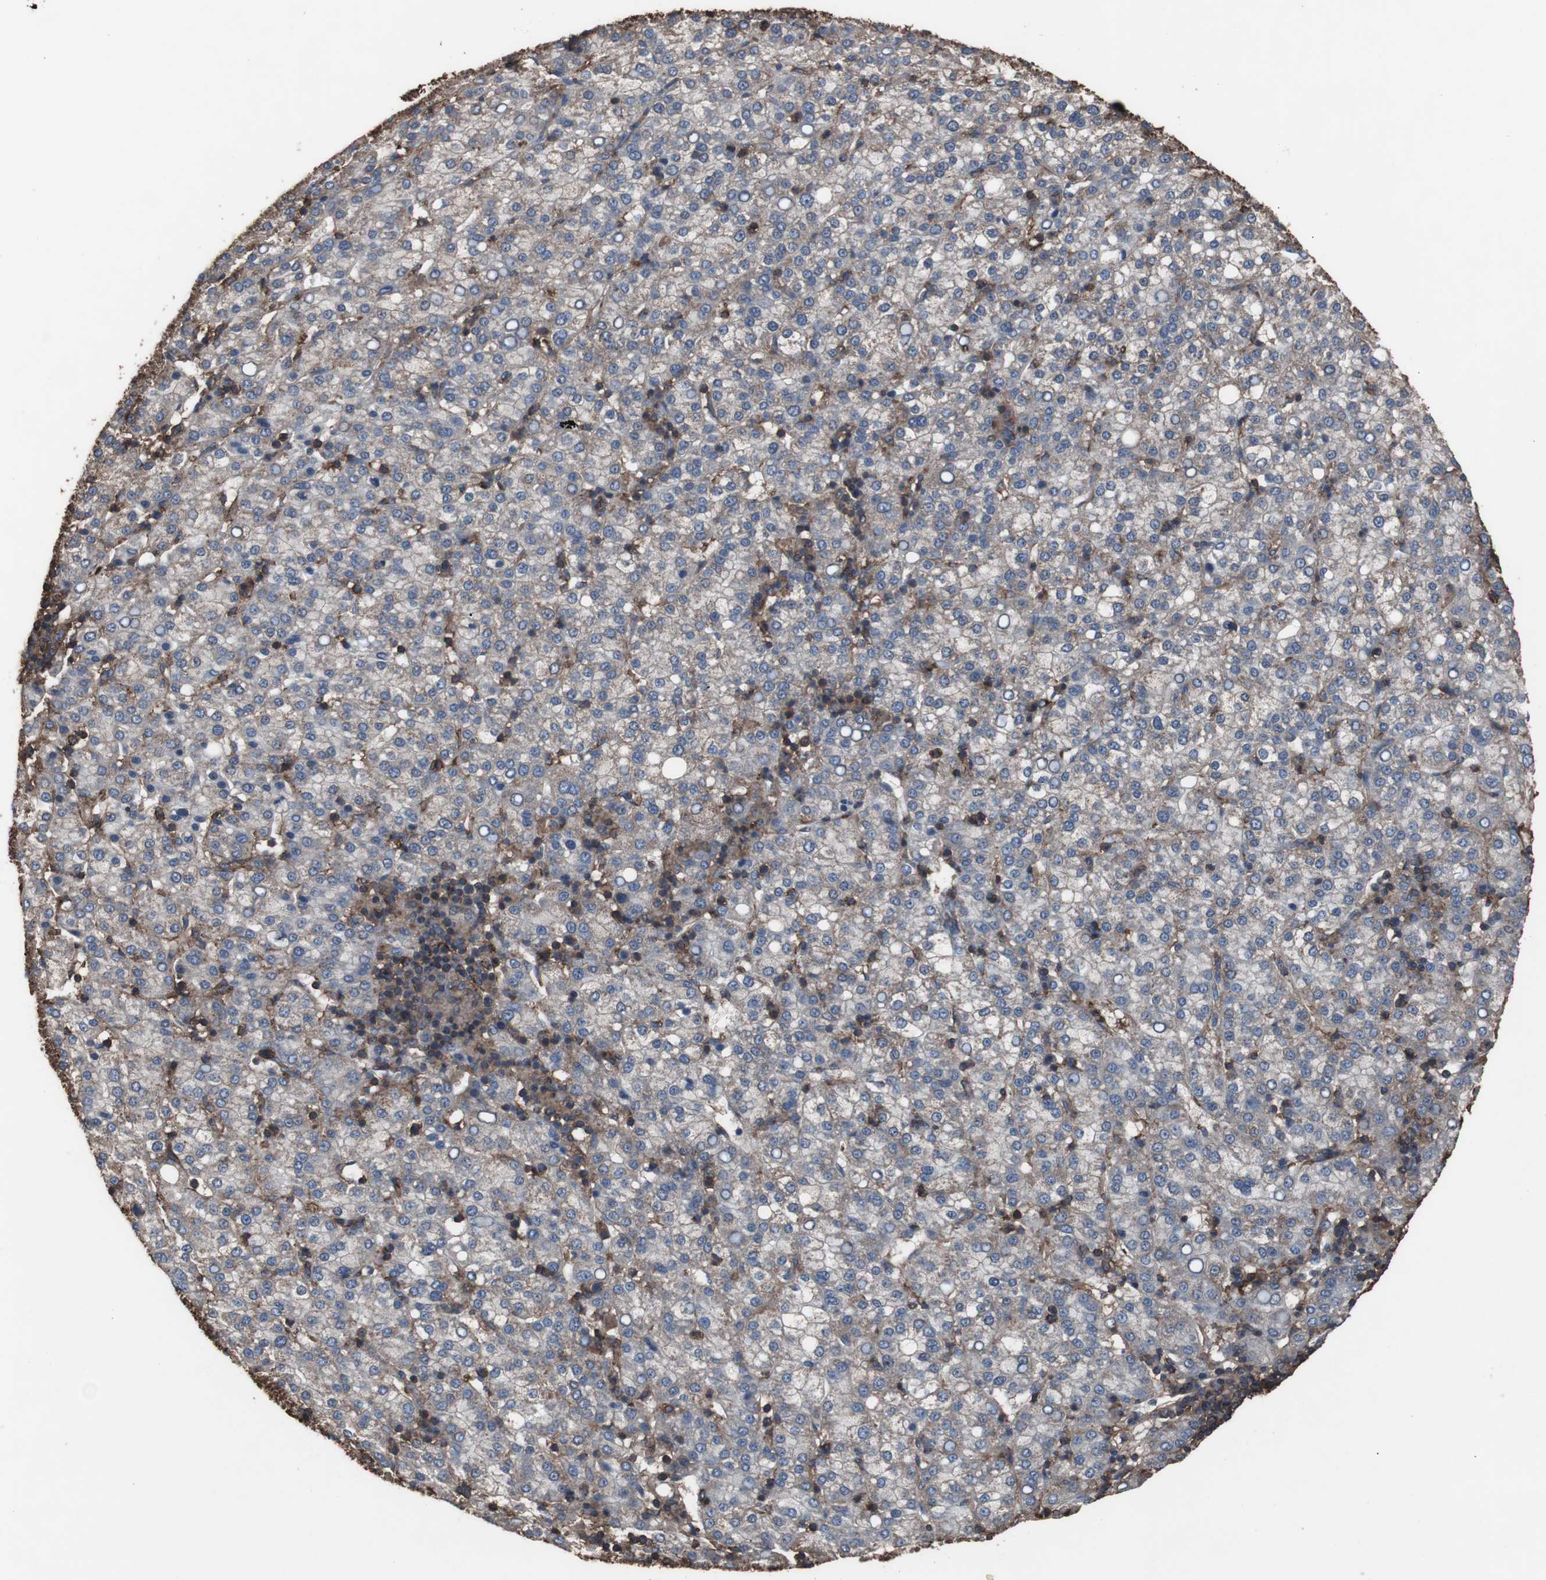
{"staining": {"intensity": "negative", "quantity": "none", "location": "none"}, "tissue": "liver cancer", "cell_type": "Tumor cells", "image_type": "cancer", "snomed": [{"axis": "morphology", "description": "Carcinoma, Hepatocellular, NOS"}, {"axis": "topography", "description": "Liver"}], "caption": "IHC photomicrograph of neoplastic tissue: human liver cancer stained with DAB reveals no significant protein staining in tumor cells.", "gene": "COL6A2", "patient": {"sex": "female", "age": 58}}